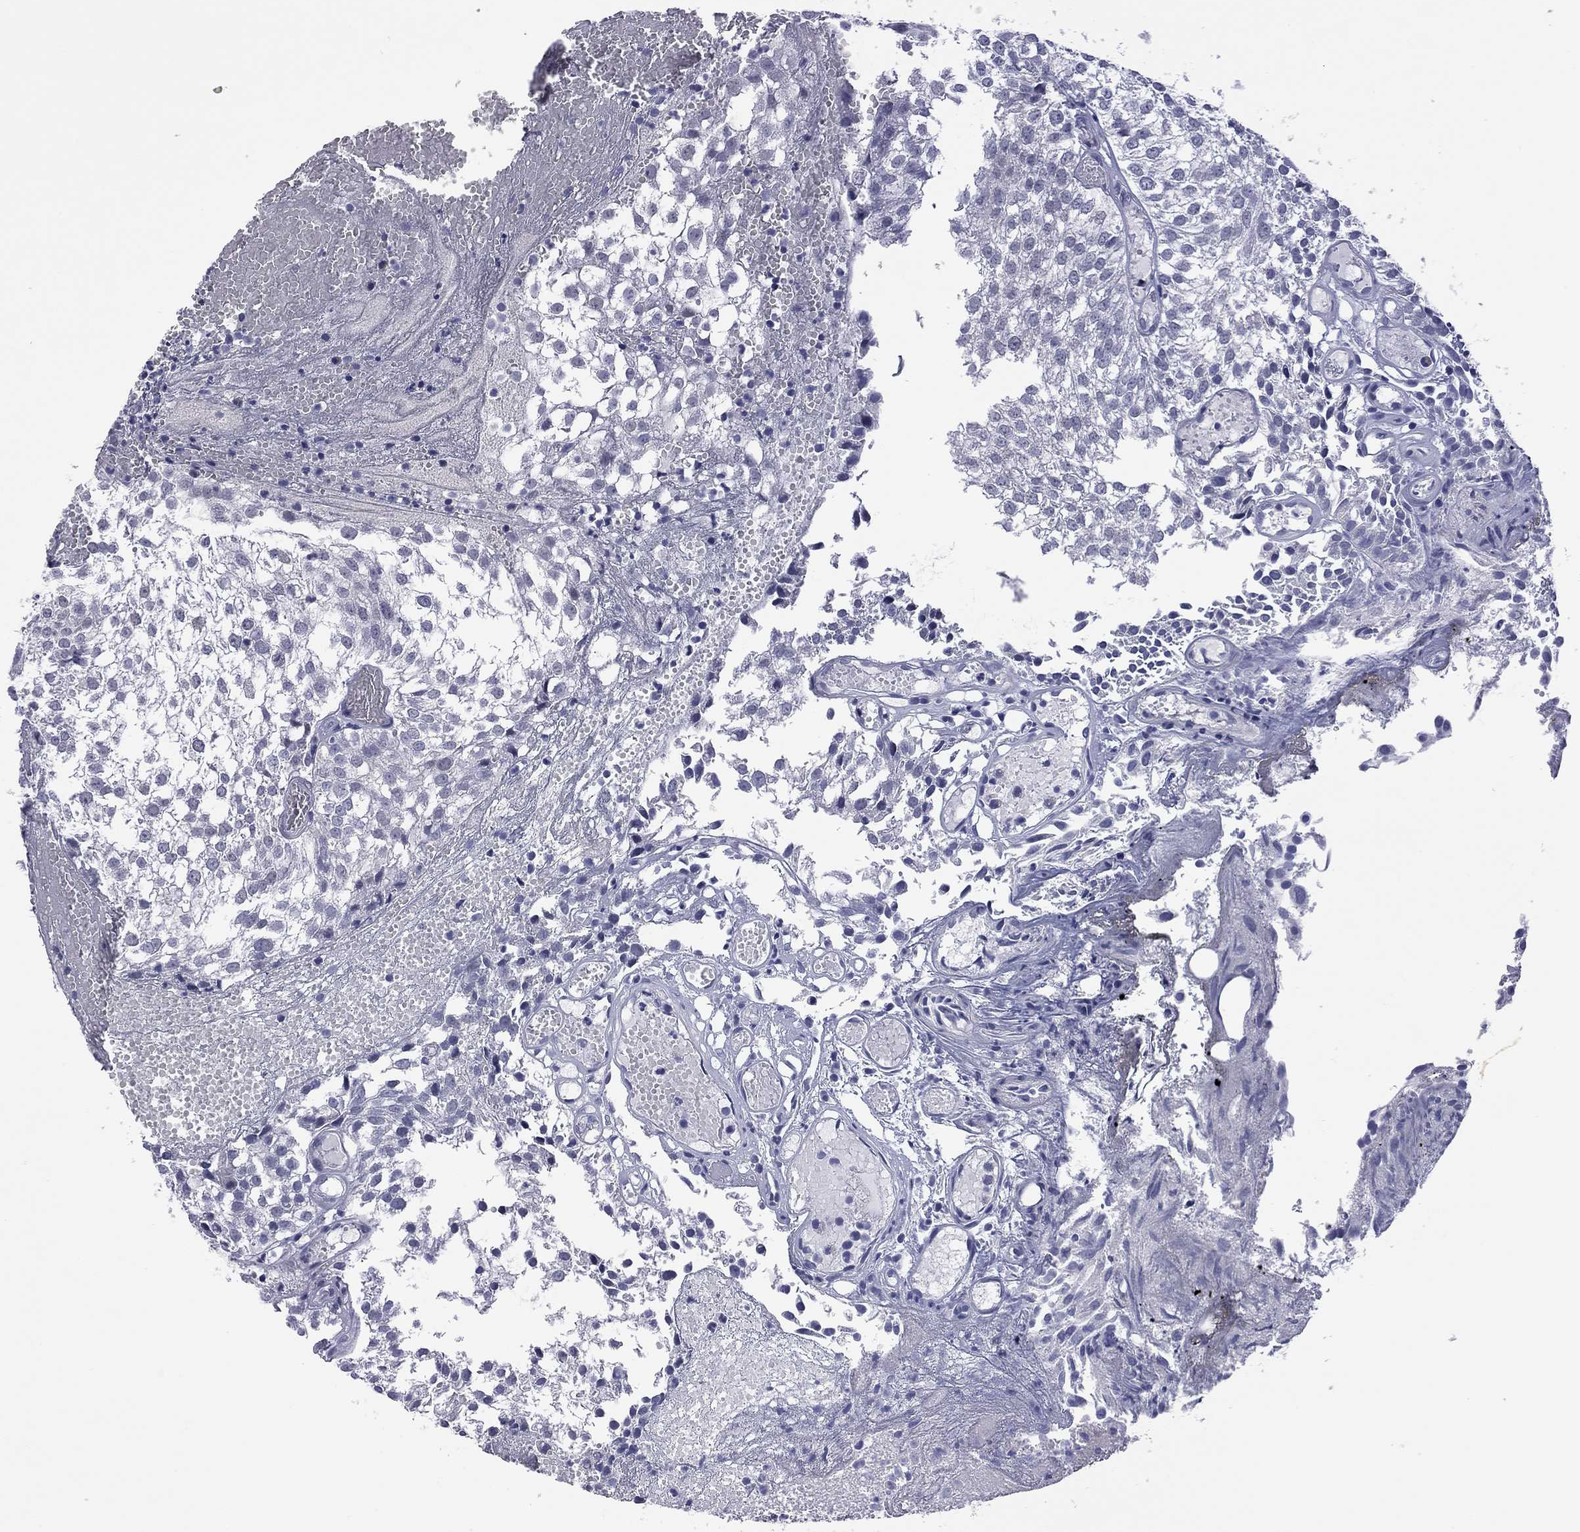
{"staining": {"intensity": "negative", "quantity": "none", "location": "none"}, "tissue": "urothelial cancer", "cell_type": "Tumor cells", "image_type": "cancer", "snomed": [{"axis": "morphology", "description": "Urothelial carcinoma, Low grade"}, {"axis": "topography", "description": "Urinary bladder"}], "caption": "High magnification brightfield microscopy of urothelial cancer stained with DAB (brown) and counterstained with hematoxylin (blue): tumor cells show no significant staining.", "gene": "POU5F2", "patient": {"sex": "male", "age": 79}}